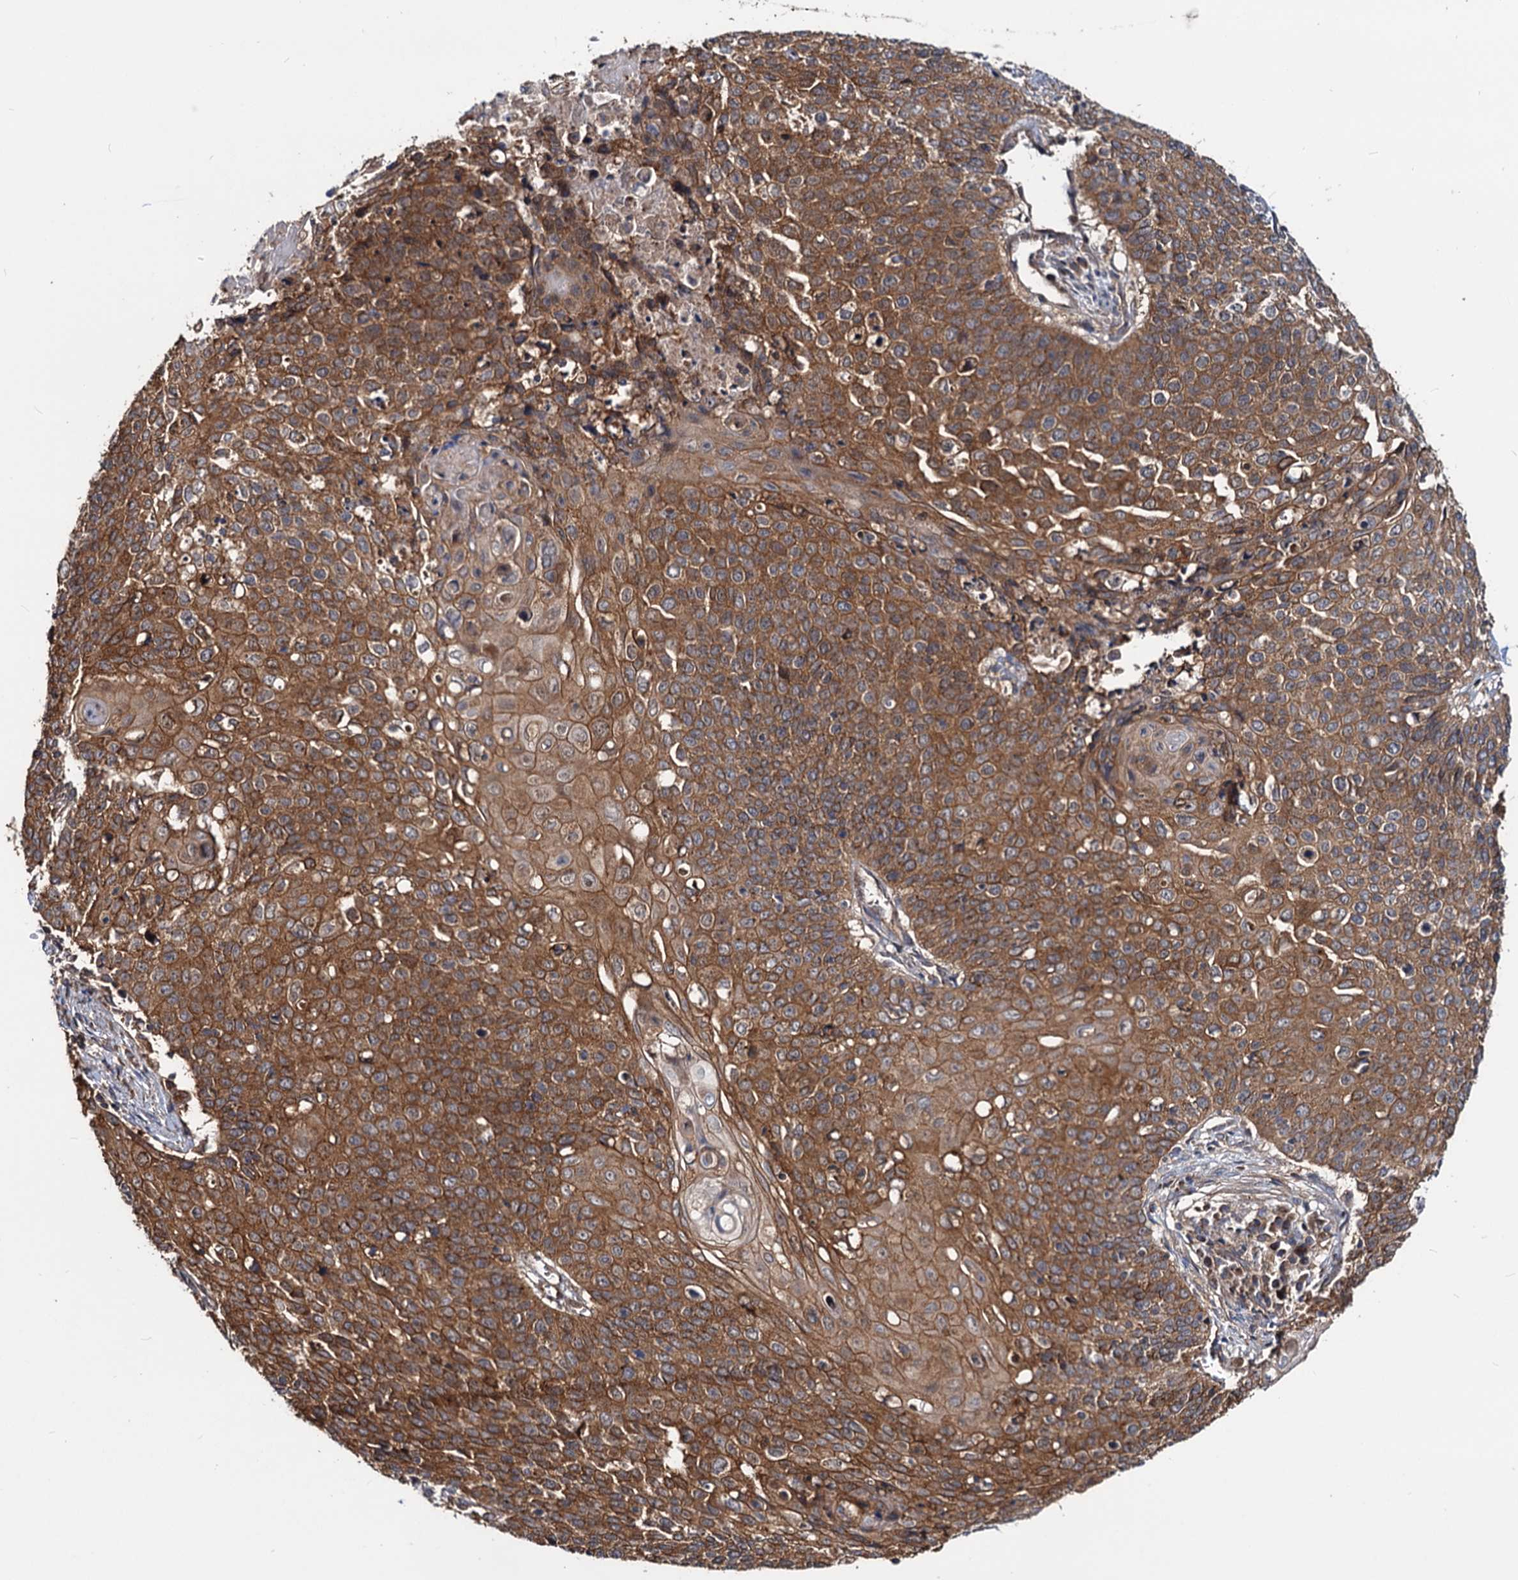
{"staining": {"intensity": "strong", "quantity": ">75%", "location": "cytoplasmic/membranous"}, "tissue": "cervical cancer", "cell_type": "Tumor cells", "image_type": "cancer", "snomed": [{"axis": "morphology", "description": "Squamous cell carcinoma, NOS"}, {"axis": "topography", "description": "Cervix"}], "caption": "Immunohistochemical staining of human cervical squamous cell carcinoma reveals strong cytoplasmic/membranous protein staining in about >75% of tumor cells. (DAB IHC, brown staining for protein, blue staining for nuclei).", "gene": "IDI1", "patient": {"sex": "female", "age": 39}}